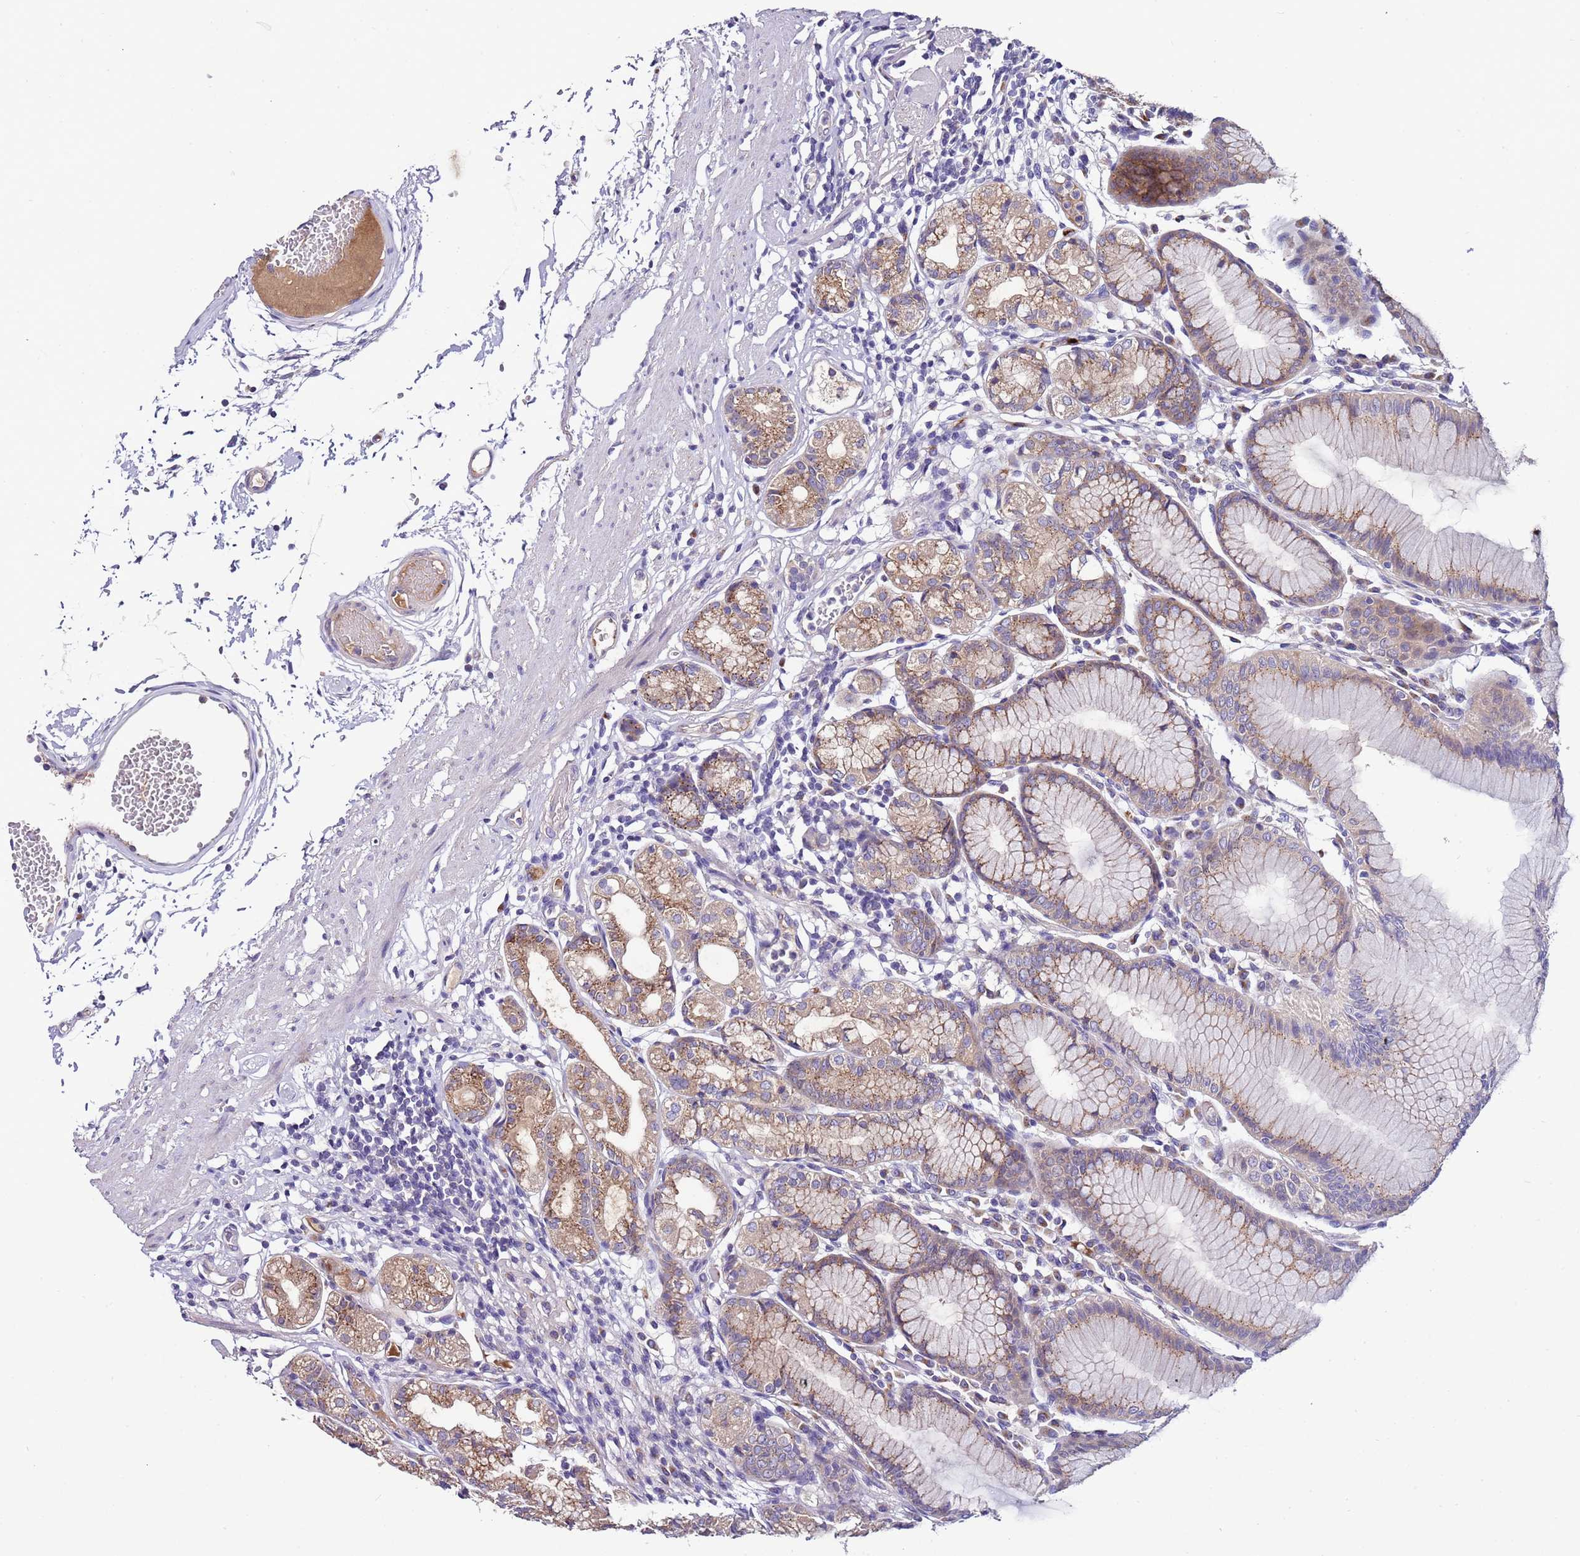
{"staining": {"intensity": "moderate", "quantity": "25%-75%", "location": "cytoplasmic/membranous"}, "tissue": "stomach", "cell_type": "Glandular cells", "image_type": "normal", "snomed": [{"axis": "morphology", "description": "Normal tissue, NOS"}, {"axis": "topography", "description": "Stomach"}], "caption": "Moderate cytoplasmic/membranous expression is identified in about 25%-75% of glandular cells in unremarkable stomach. The staining is performed using DAB brown chromogen to label protein expression. The nuclei are counter-stained blue using hematoxylin.", "gene": "FAM20A", "patient": {"sex": "female", "age": 57}}